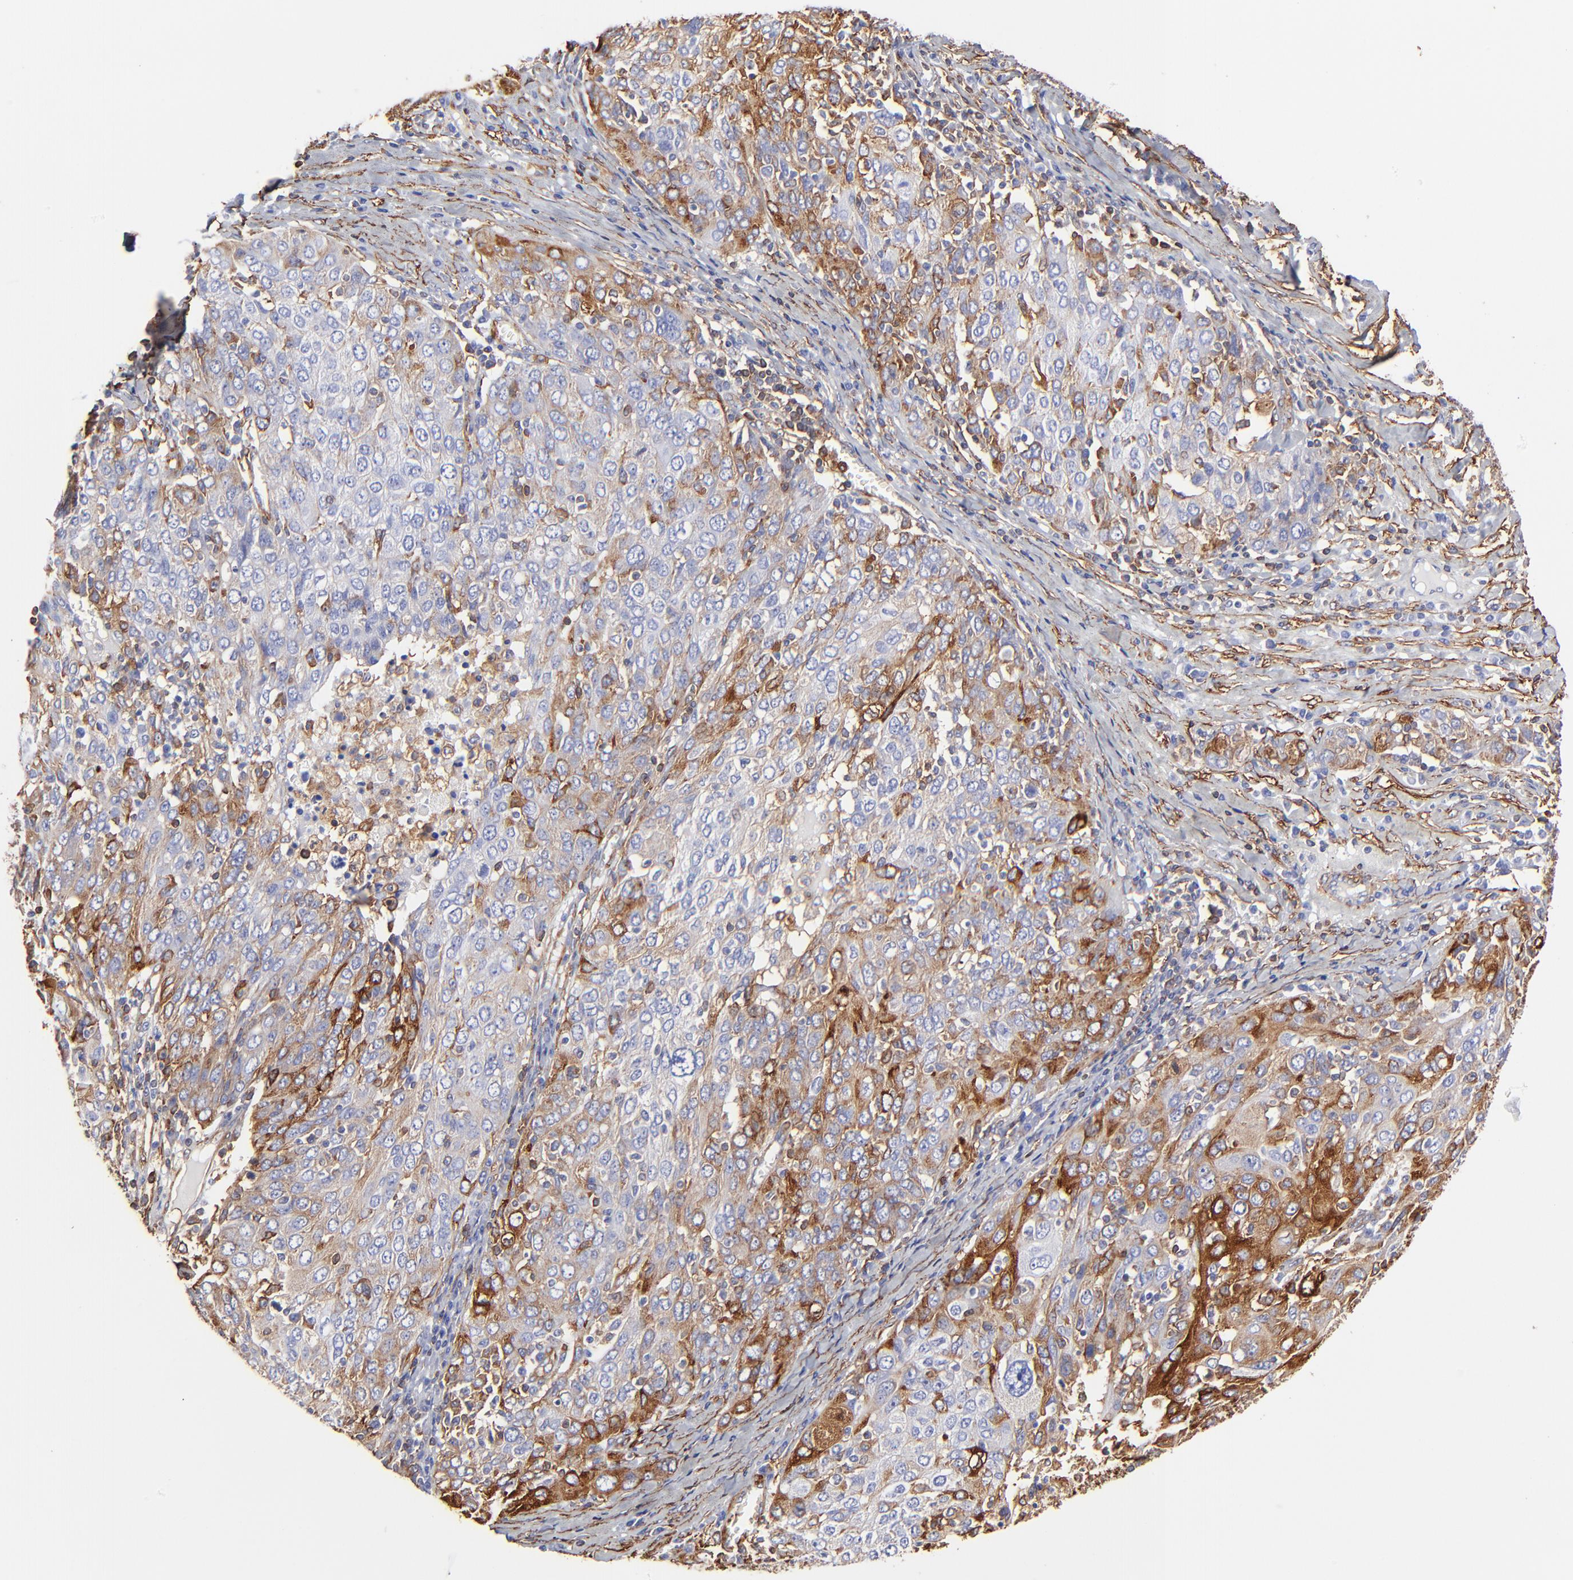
{"staining": {"intensity": "strong", "quantity": ">75%", "location": "cytoplasmic/membranous"}, "tissue": "ovarian cancer", "cell_type": "Tumor cells", "image_type": "cancer", "snomed": [{"axis": "morphology", "description": "Carcinoma, endometroid"}, {"axis": "topography", "description": "Ovary"}], "caption": "Tumor cells exhibit strong cytoplasmic/membranous staining in about >75% of cells in endometroid carcinoma (ovarian).", "gene": "FLNA", "patient": {"sex": "female", "age": 50}}